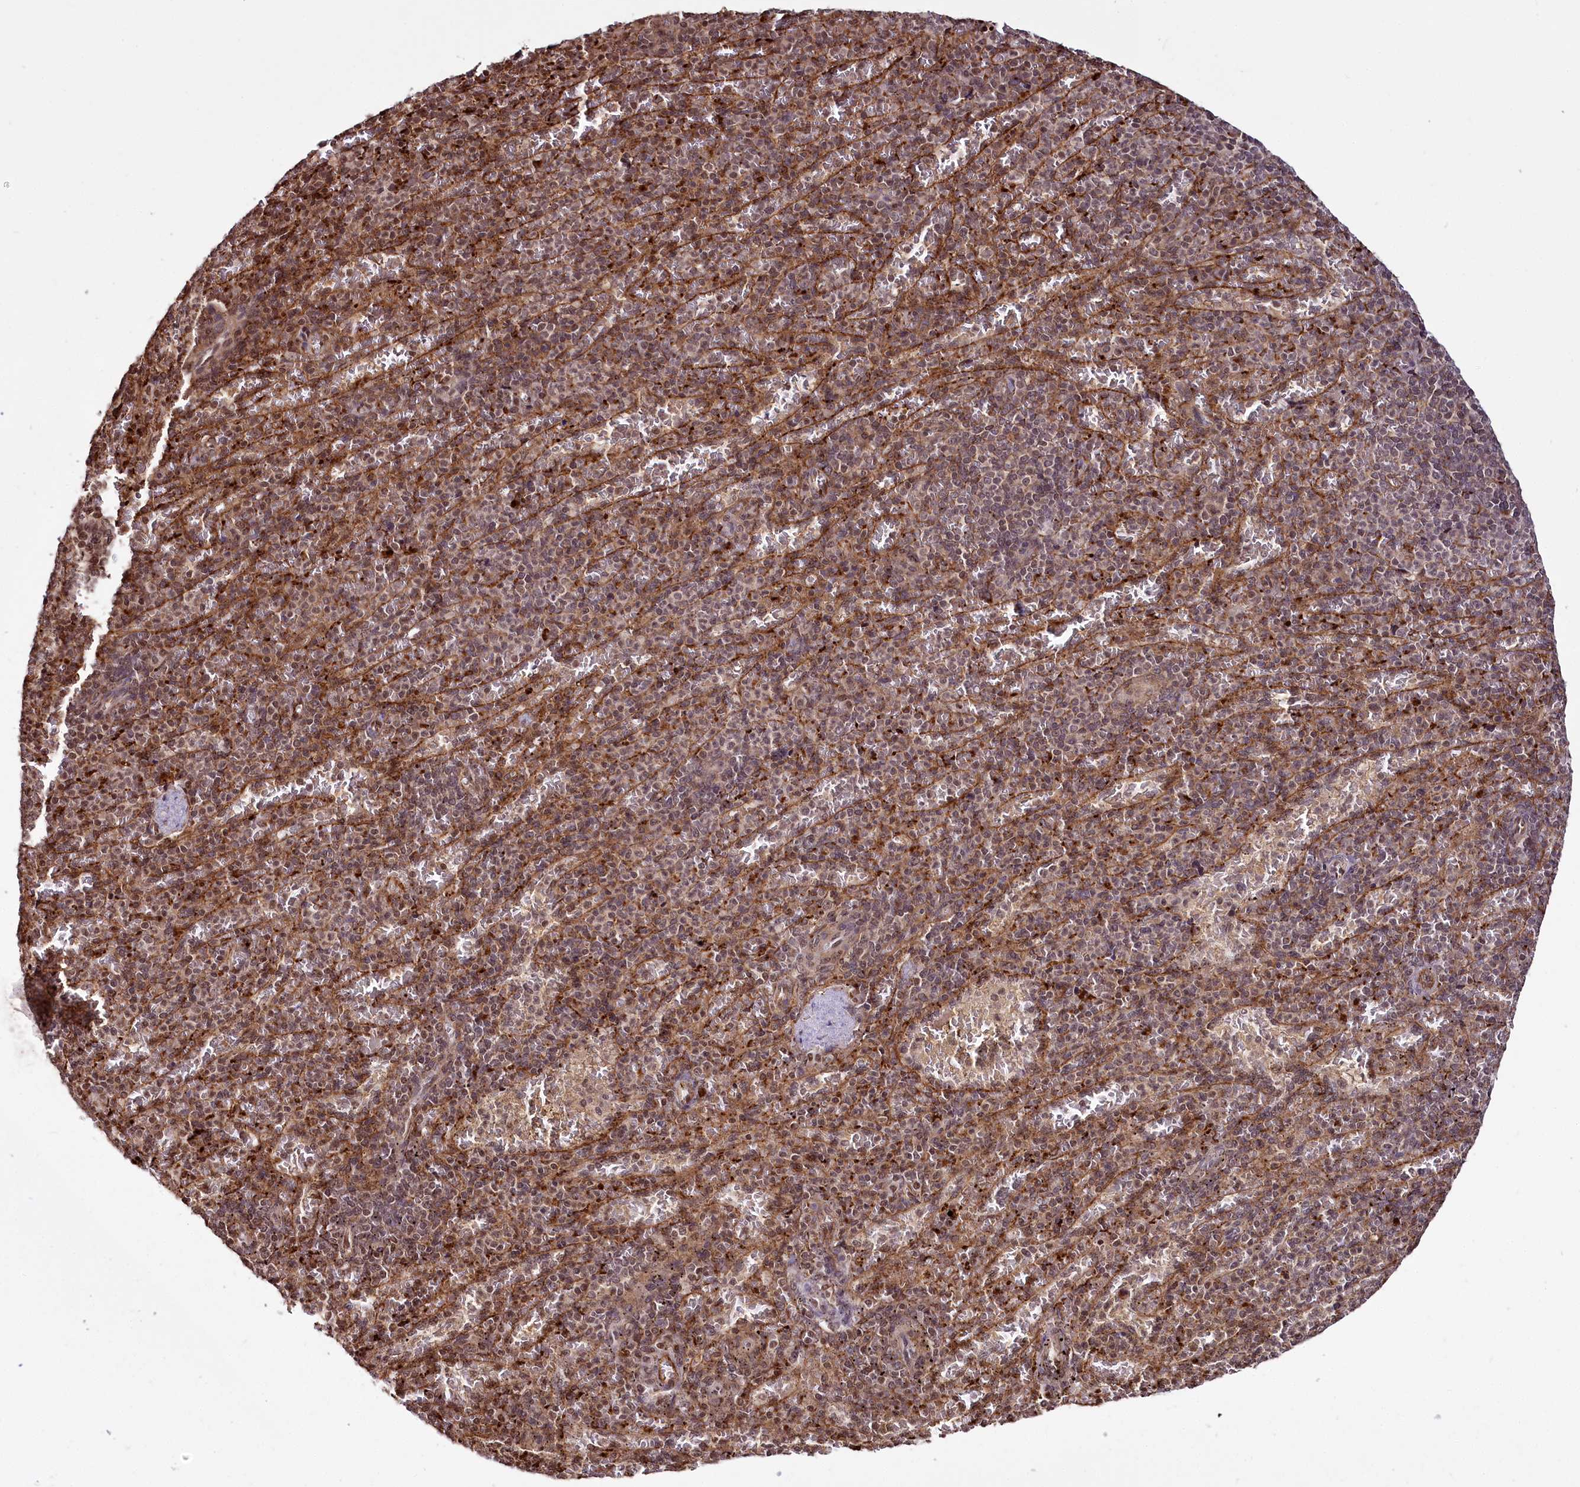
{"staining": {"intensity": "moderate", "quantity": "25%-75%", "location": "cytoplasmic/membranous,nuclear"}, "tissue": "spleen", "cell_type": "Cells in red pulp", "image_type": "normal", "snomed": [{"axis": "morphology", "description": "Normal tissue, NOS"}, {"axis": "topography", "description": "Spleen"}], "caption": "Brown immunohistochemical staining in benign human spleen demonstrates moderate cytoplasmic/membranous,nuclear staining in approximately 25%-75% of cells in red pulp. (IHC, brightfield microscopy, high magnification).", "gene": "HOXC8", "patient": {"sex": "female", "age": 74}}